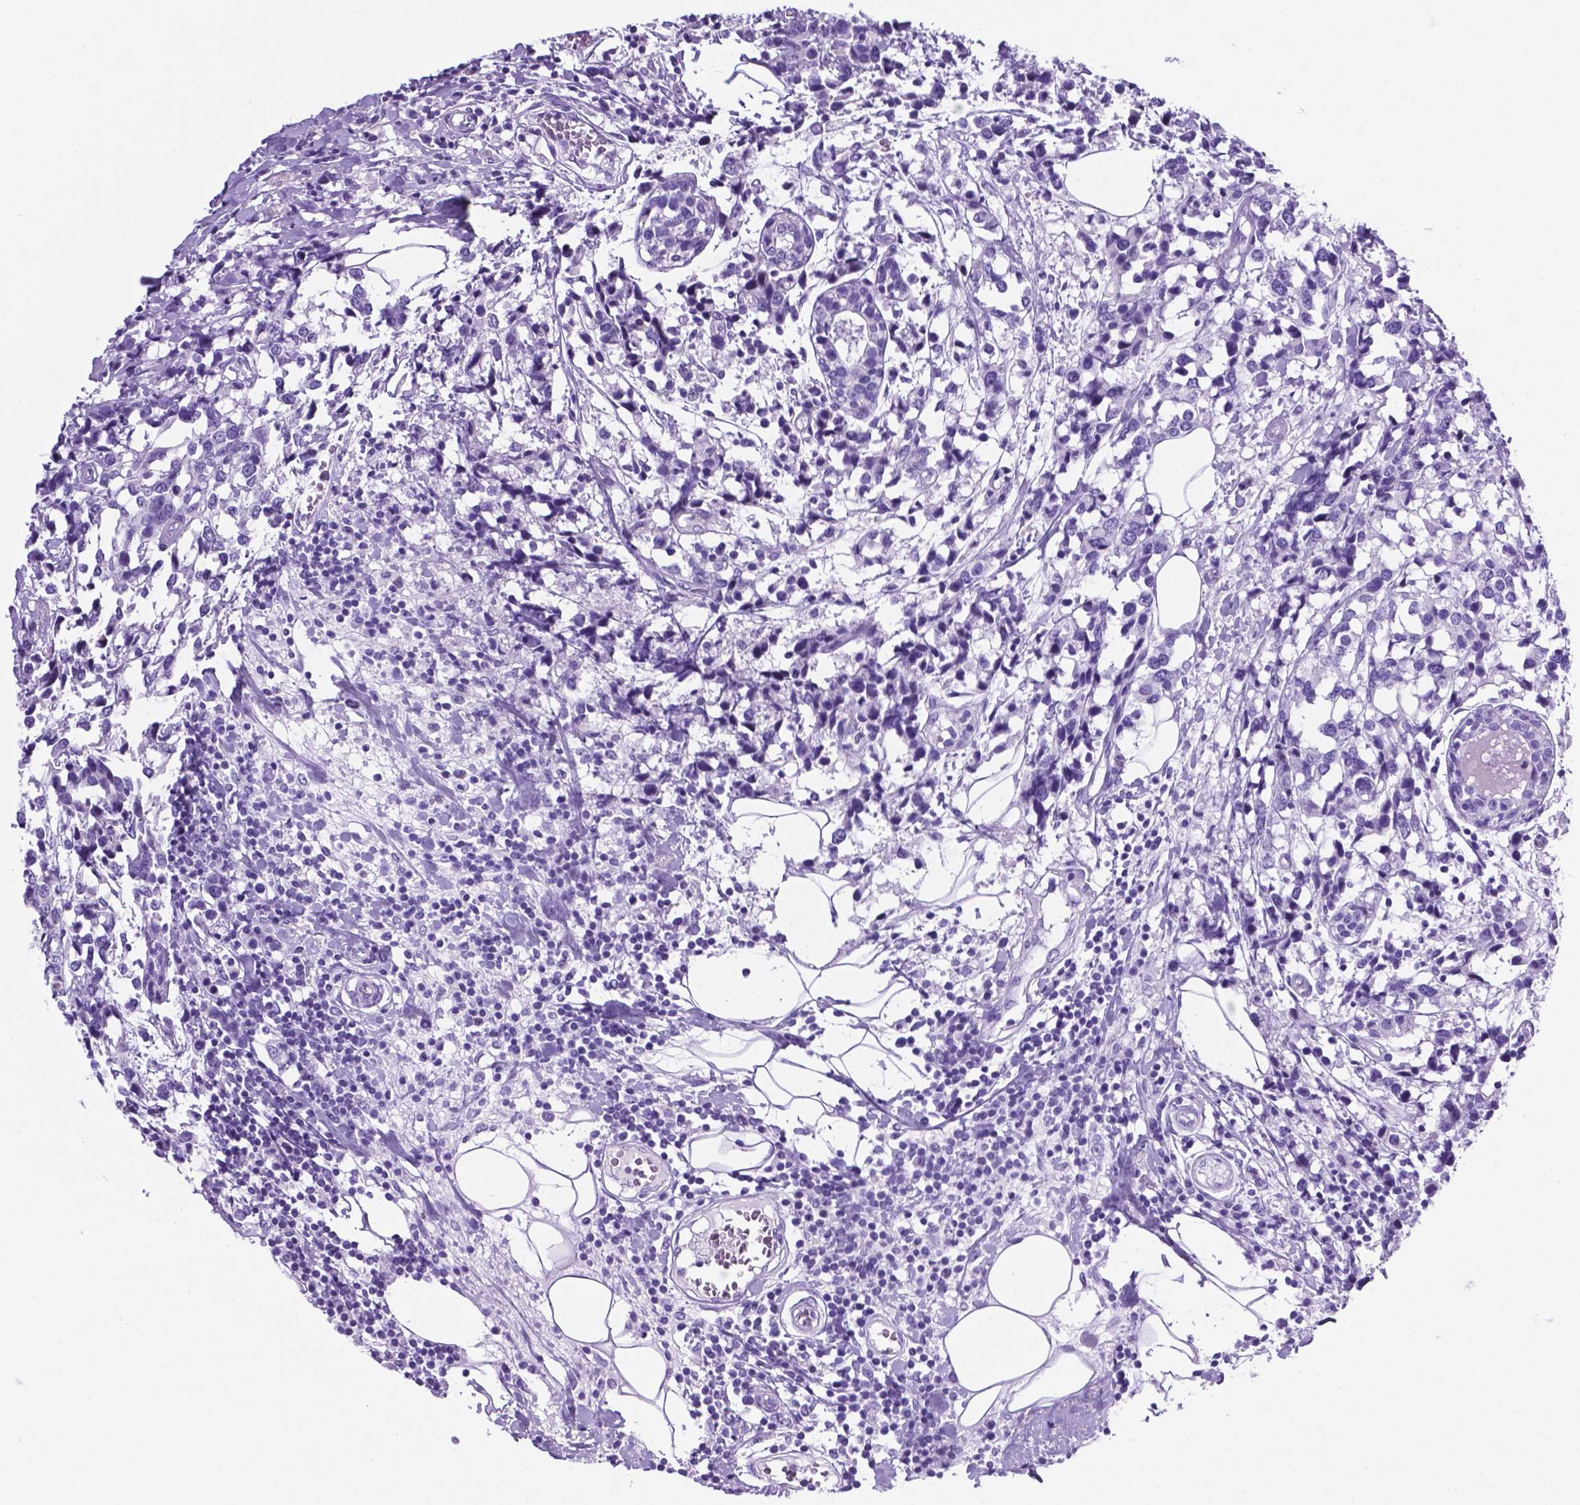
{"staining": {"intensity": "negative", "quantity": "none", "location": "none"}, "tissue": "breast cancer", "cell_type": "Tumor cells", "image_type": "cancer", "snomed": [{"axis": "morphology", "description": "Lobular carcinoma"}, {"axis": "topography", "description": "Breast"}], "caption": "Tumor cells are negative for brown protein staining in breast cancer (lobular carcinoma). The staining was performed using DAB to visualize the protein expression in brown, while the nuclei were stained in blue with hematoxylin (Magnification: 20x).", "gene": "C17orf107", "patient": {"sex": "female", "age": 59}}